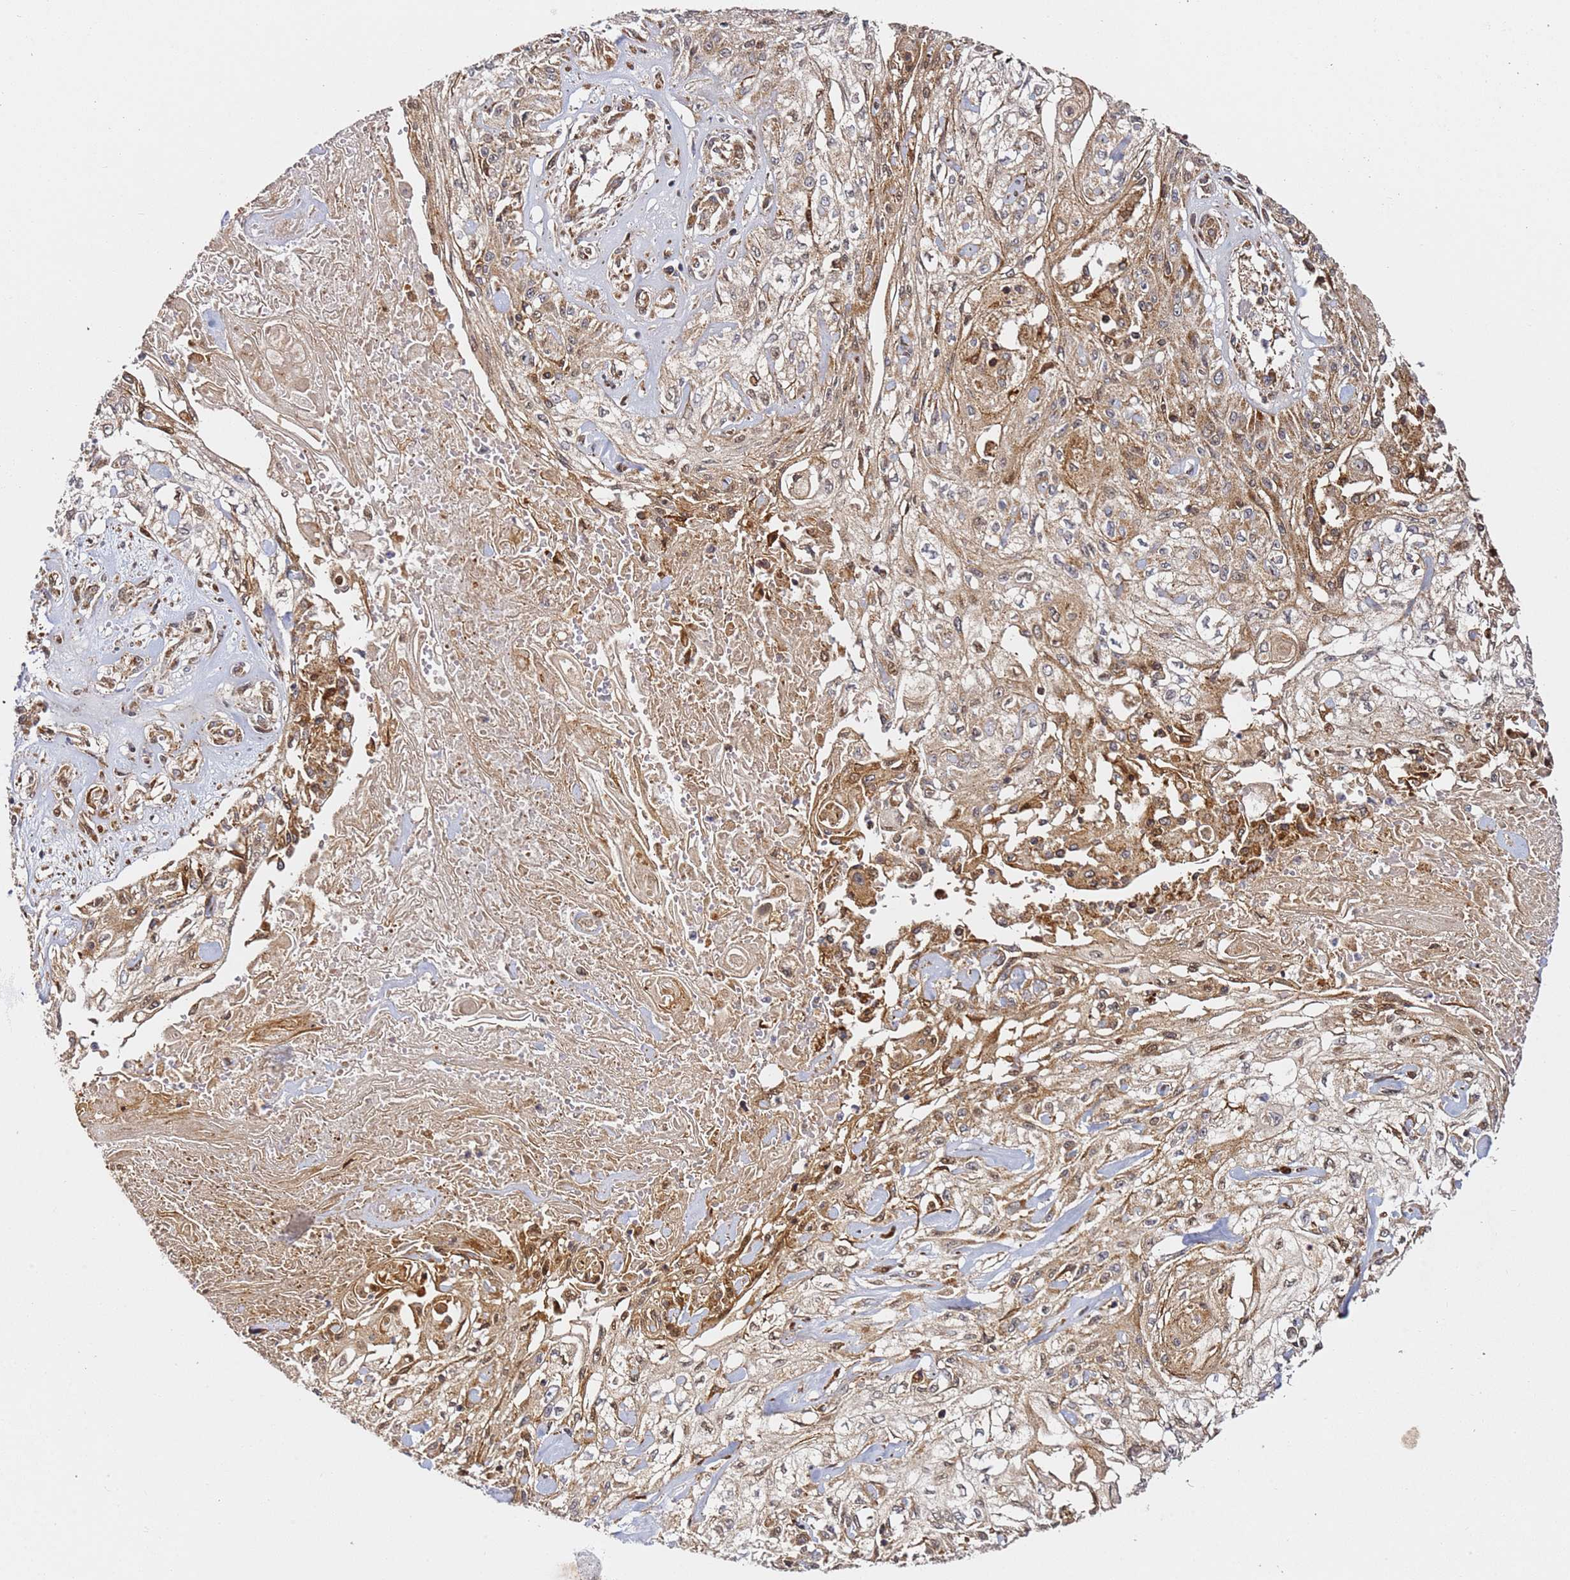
{"staining": {"intensity": "moderate", "quantity": ">75%", "location": "cytoplasmic/membranous,nuclear"}, "tissue": "skin cancer", "cell_type": "Tumor cells", "image_type": "cancer", "snomed": [{"axis": "morphology", "description": "Squamous cell carcinoma, NOS"}, {"axis": "morphology", "description": "Squamous cell carcinoma, metastatic, NOS"}, {"axis": "topography", "description": "Skin"}, {"axis": "topography", "description": "Lymph node"}], "caption": "A medium amount of moderate cytoplasmic/membranous and nuclear expression is present in approximately >75% of tumor cells in skin cancer tissue.", "gene": "SMOX", "patient": {"sex": "male", "age": 75}}